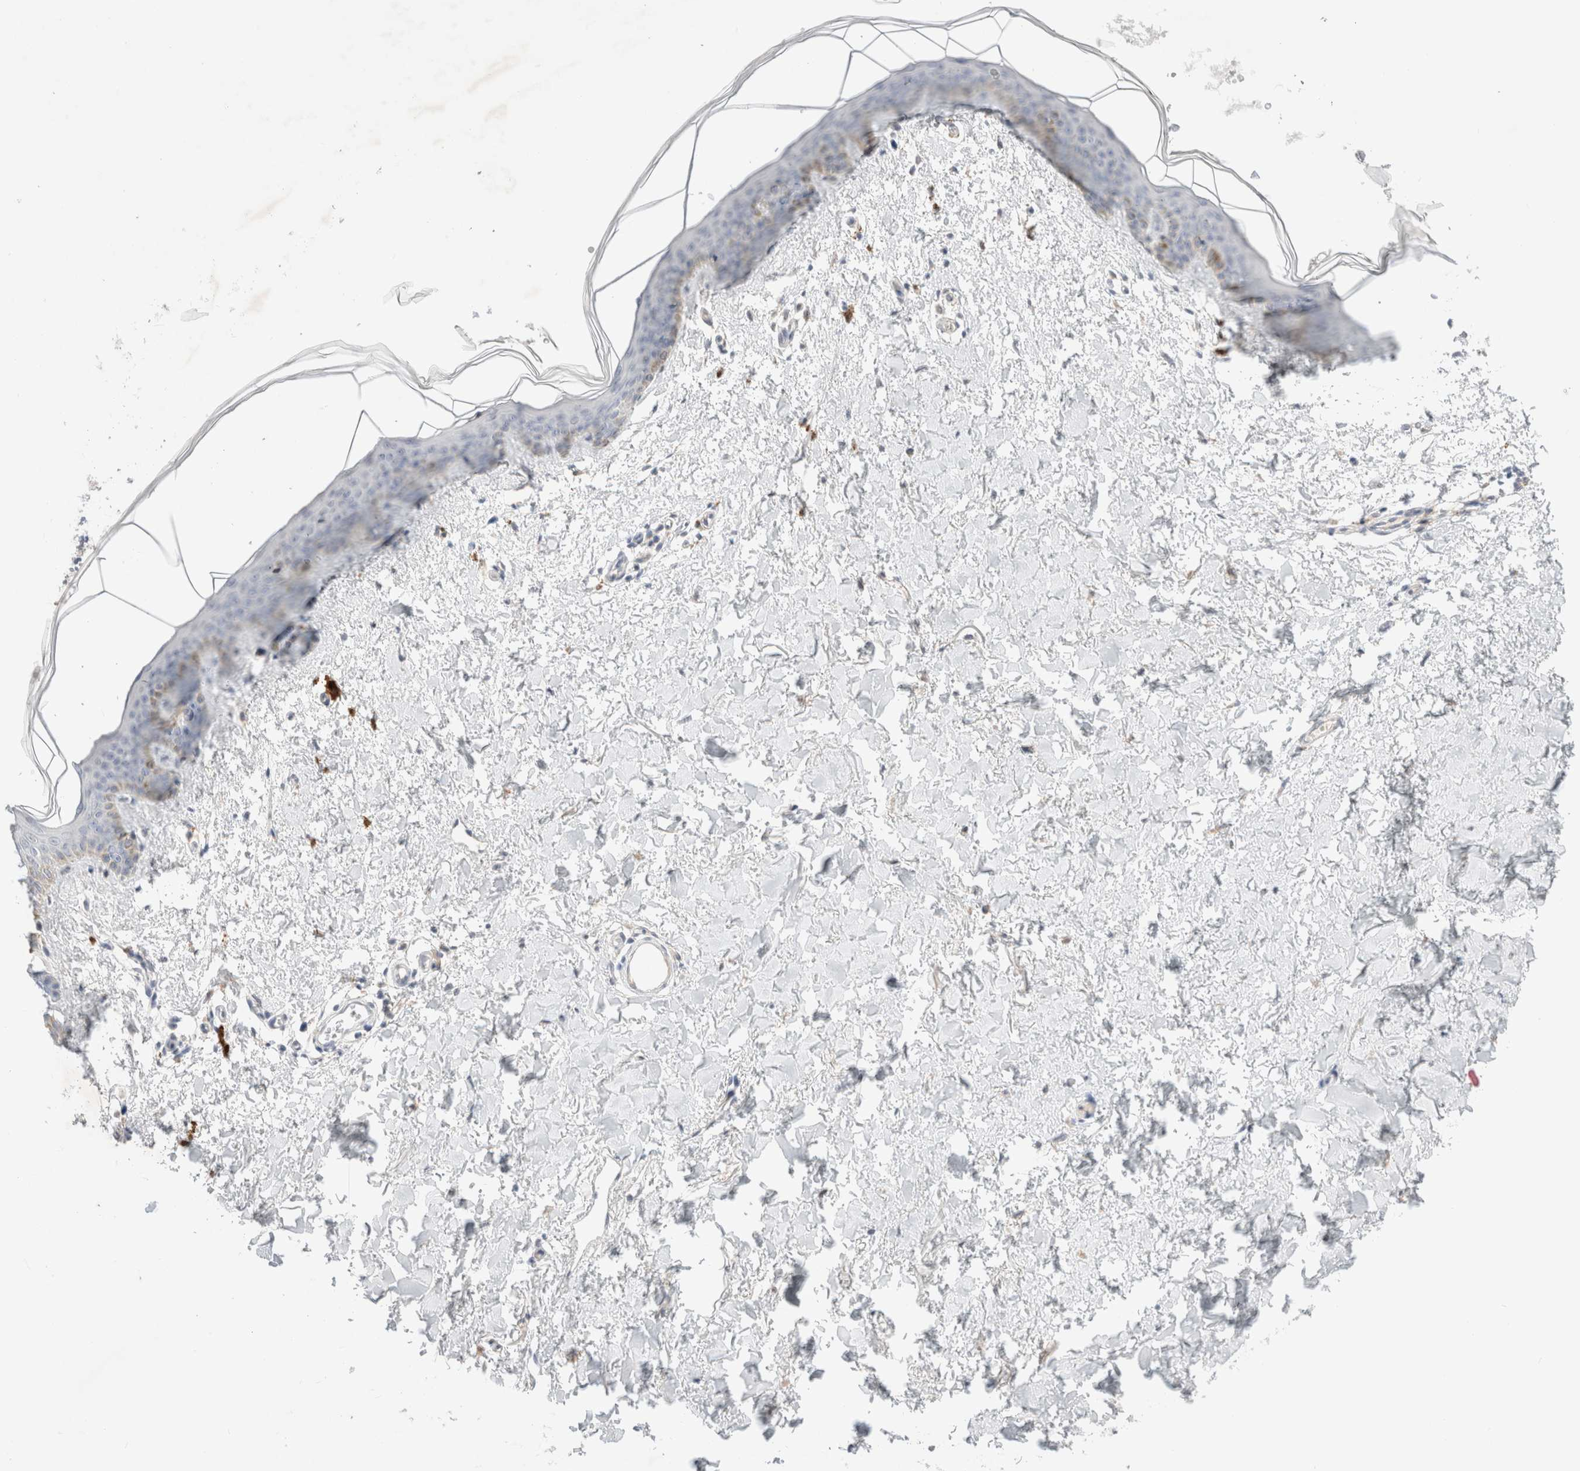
{"staining": {"intensity": "negative", "quantity": "none", "location": "none"}, "tissue": "skin", "cell_type": "Fibroblasts", "image_type": "normal", "snomed": [{"axis": "morphology", "description": "Normal tissue, NOS"}, {"axis": "topography", "description": "Skin"}], "caption": "The image demonstrates no staining of fibroblasts in normal skin. (DAB (3,3'-diaminobenzidine) immunohistochemistry, high magnification).", "gene": "SPATA20", "patient": {"sex": "female", "age": 46}}